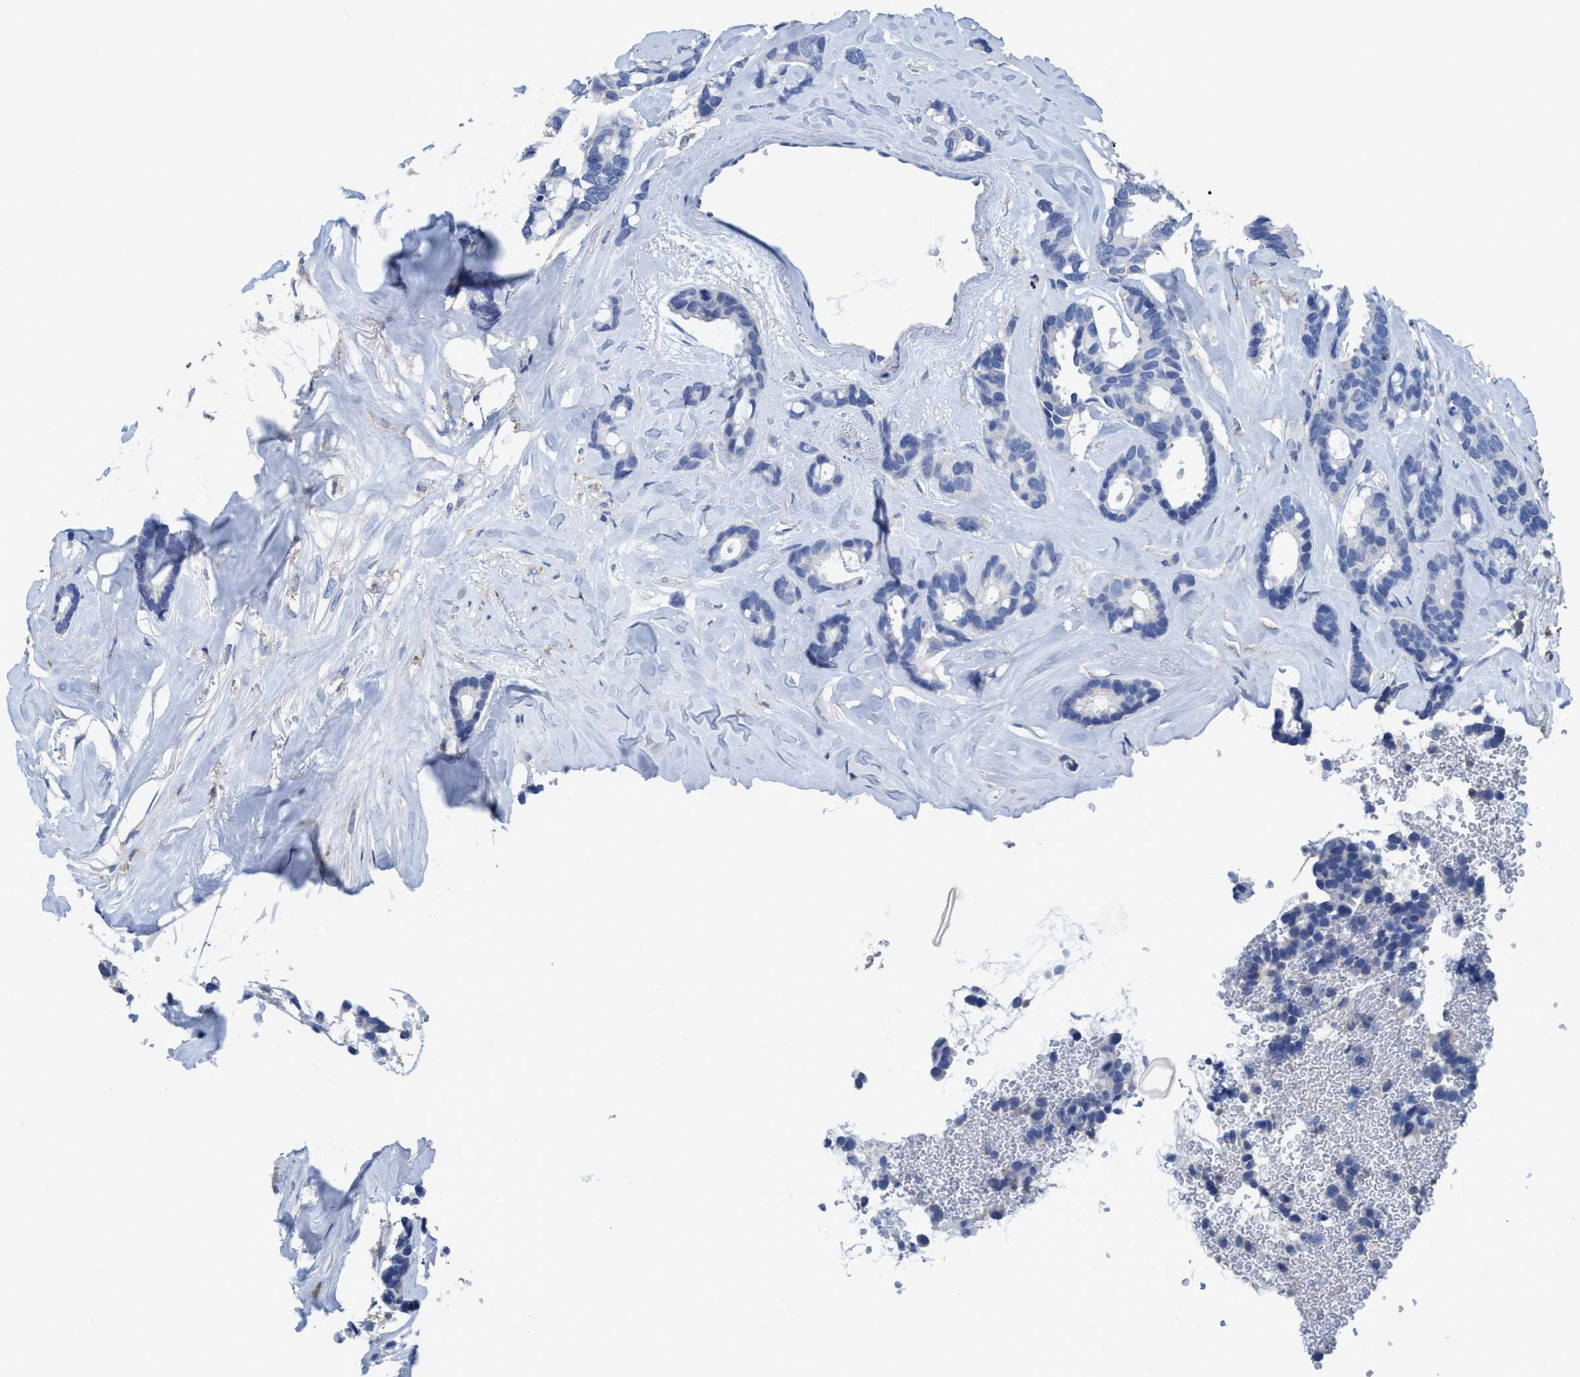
{"staining": {"intensity": "negative", "quantity": "none", "location": "none"}, "tissue": "breast cancer", "cell_type": "Tumor cells", "image_type": "cancer", "snomed": [{"axis": "morphology", "description": "Duct carcinoma"}, {"axis": "topography", "description": "Breast"}], "caption": "Immunohistochemistry of human intraductal carcinoma (breast) exhibits no staining in tumor cells.", "gene": "DNAI1", "patient": {"sex": "female", "age": 87}}